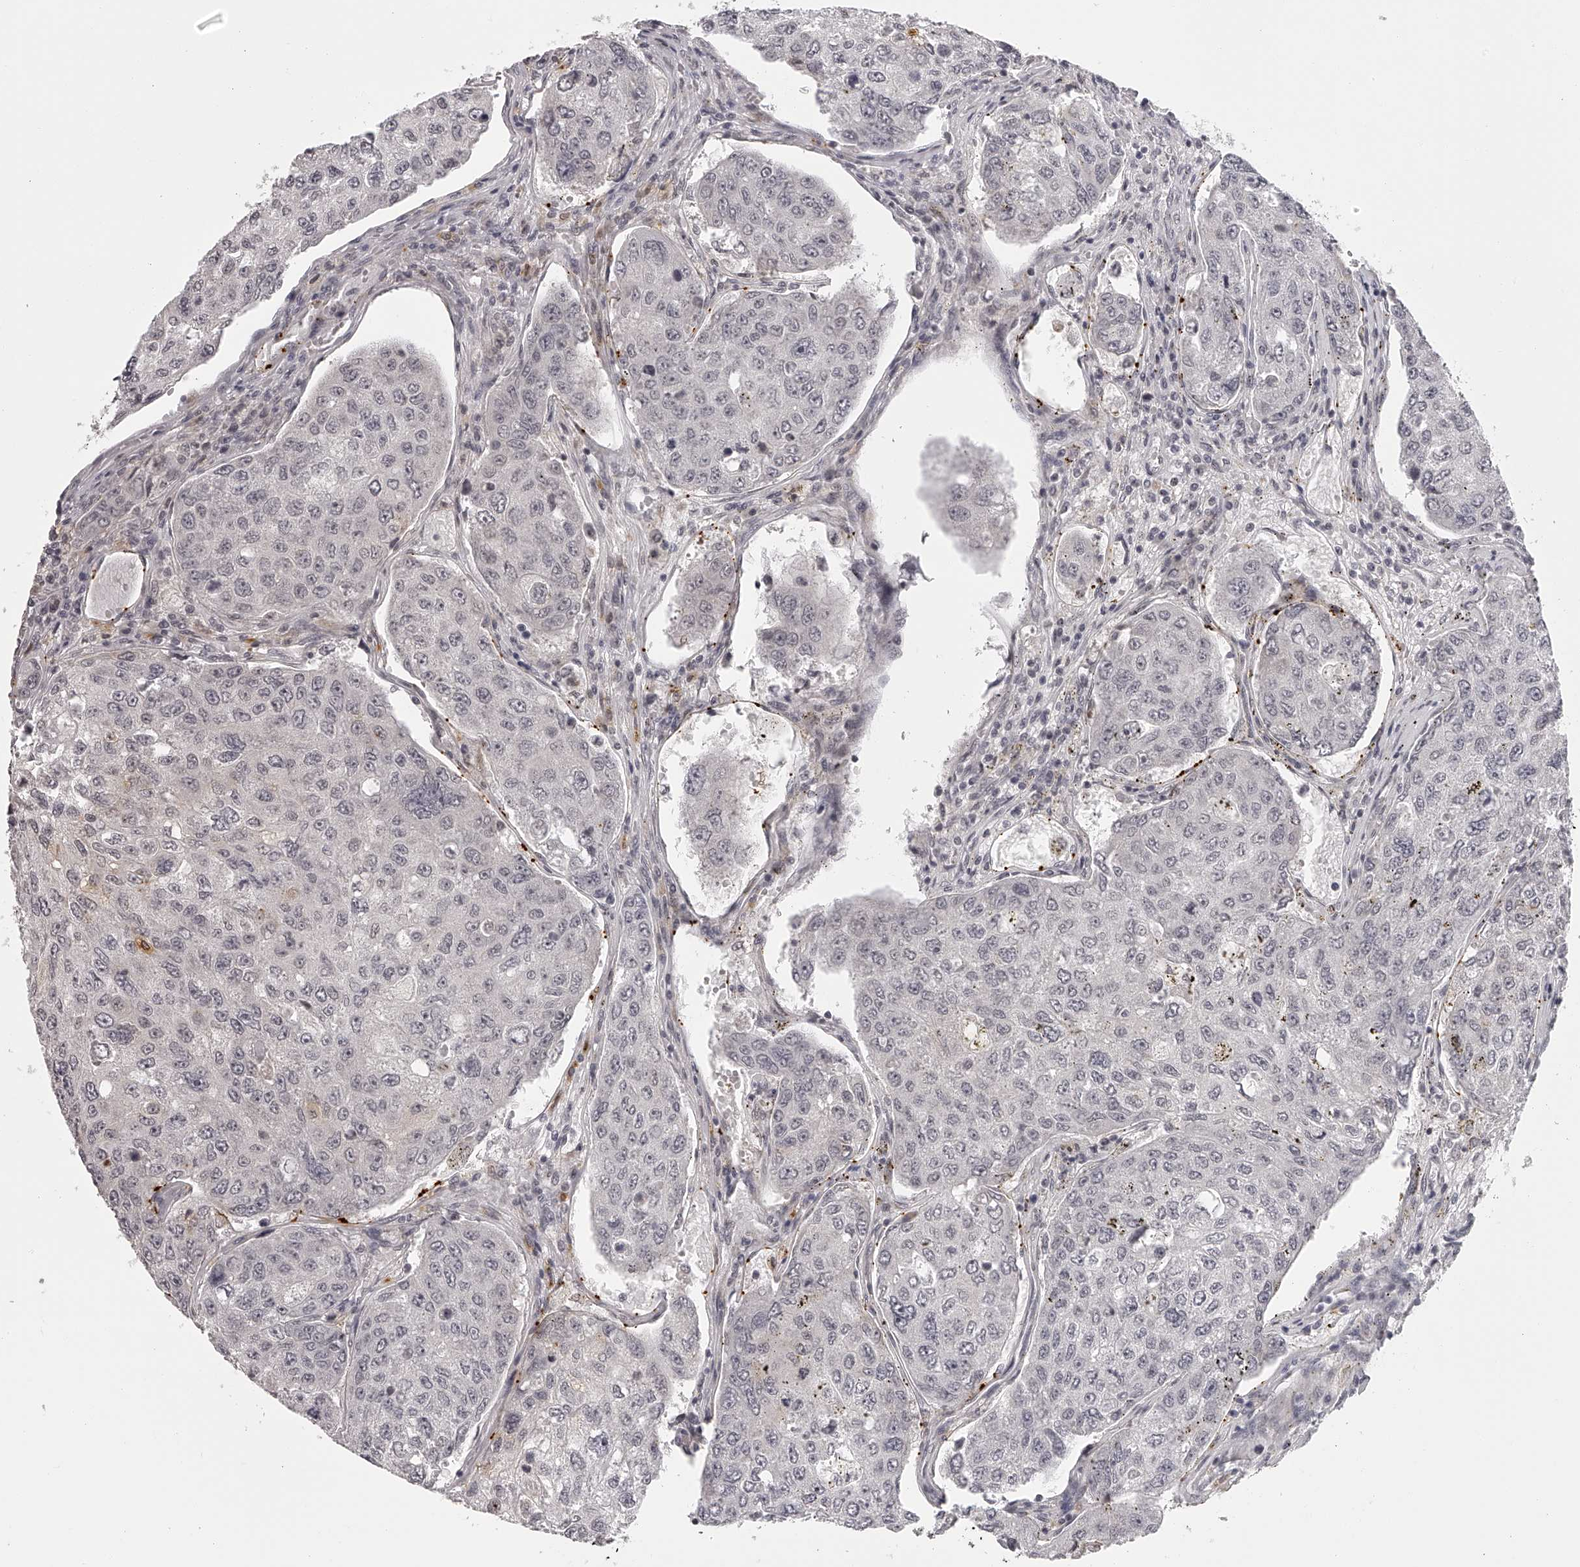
{"staining": {"intensity": "negative", "quantity": "none", "location": "none"}, "tissue": "urothelial cancer", "cell_type": "Tumor cells", "image_type": "cancer", "snomed": [{"axis": "morphology", "description": "Urothelial carcinoma, High grade"}, {"axis": "topography", "description": "Lymph node"}, {"axis": "topography", "description": "Urinary bladder"}], "caption": "A high-resolution image shows immunohistochemistry staining of urothelial cancer, which exhibits no significant expression in tumor cells.", "gene": "RNF220", "patient": {"sex": "male", "age": 51}}